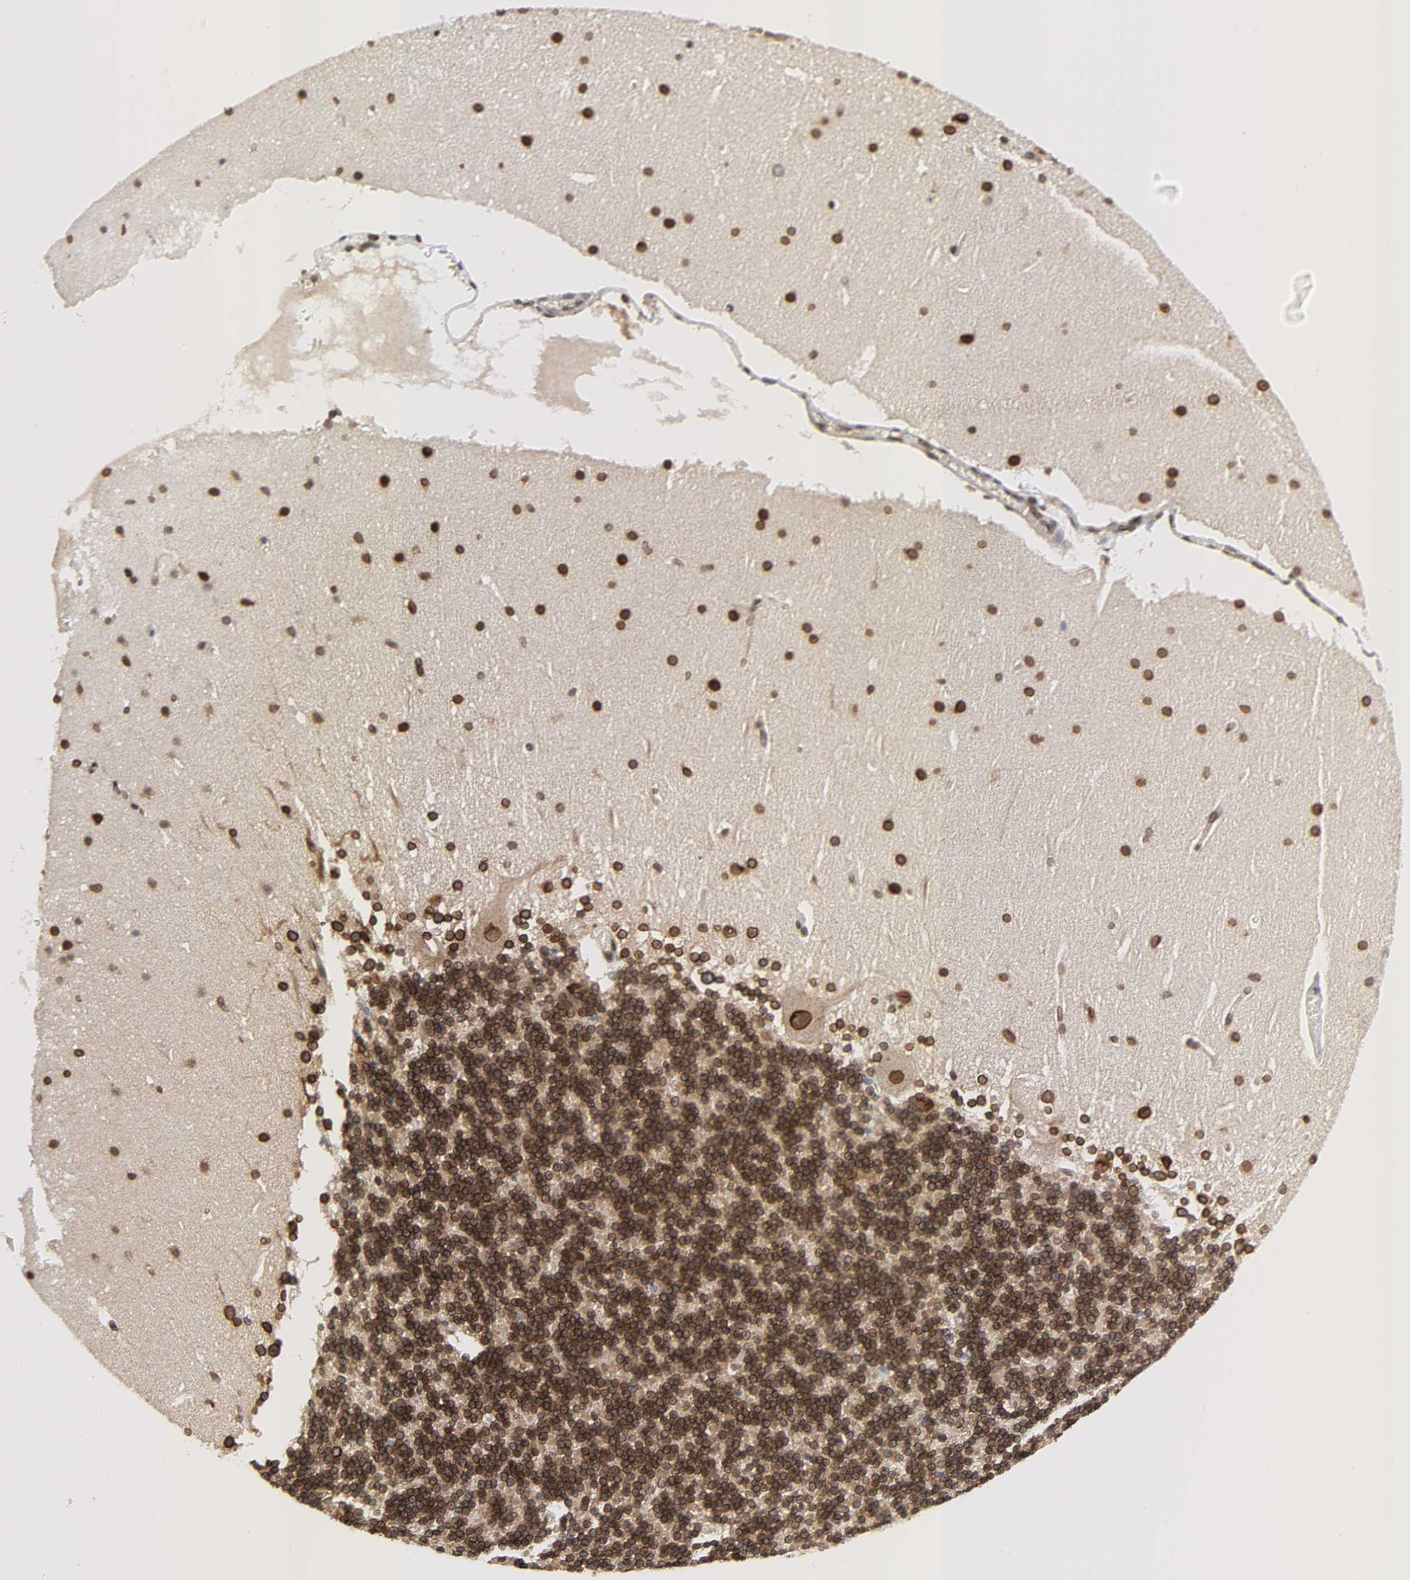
{"staining": {"intensity": "strong", "quantity": ">75%", "location": "cytoplasmic/membranous,nuclear"}, "tissue": "cerebellum", "cell_type": "Cells in granular layer", "image_type": "normal", "snomed": [{"axis": "morphology", "description": "Normal tissue, NOS"}, {"axis": "topography", "description": "Cerebellum"}], "caption": "Cells in granular layer show high levels of strong cytoplasmic/membranous,nuclear expression in about >75% of cells in normal cerebellum.", "gene": "RANGAP1", "patient": {"sex": "female", "age": 19}}